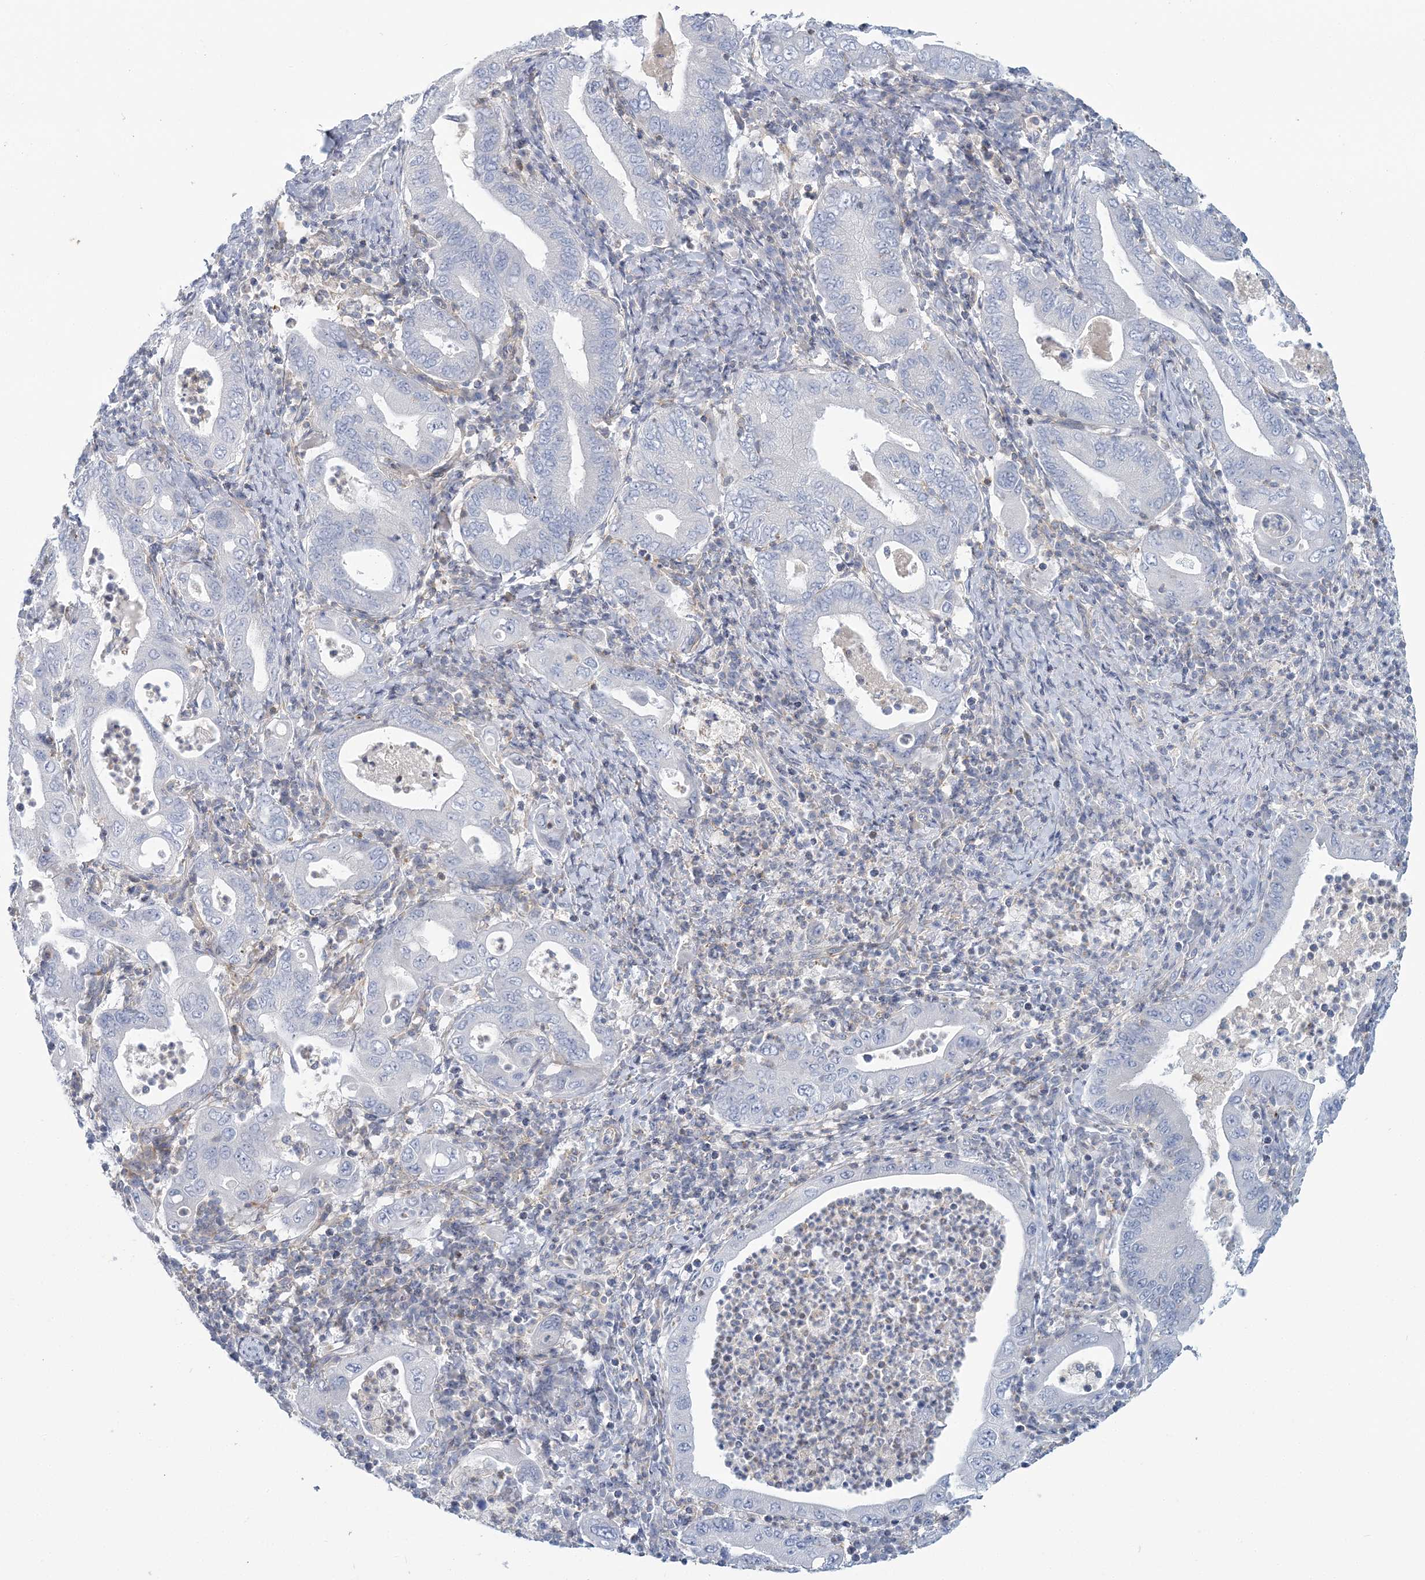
{"staining": {"intensity": "negative", "quantity": "none", "location": "none"}, "tissue": "stomach cancer", "cell_type": "Tumor cells", "image_type": "cancer", "snomed": [{"axis": "morphology", "description": "Normal tissue, NOS"}, {"axis": "morphology", "description": "Adenocarcinoma, NOS"}, {"axis": "topography", "description": "Esophagus"}, {"axis": "topography", "description": "Stomach, upper"}, {"axis": "topography", "description": "Peripheral nerve tissue"}], "caption": "Tumor cells show no significant protein staining in stomach cancer.", "gene": "CUEDC2", "patient": {"sex": "male", "age": 62}}